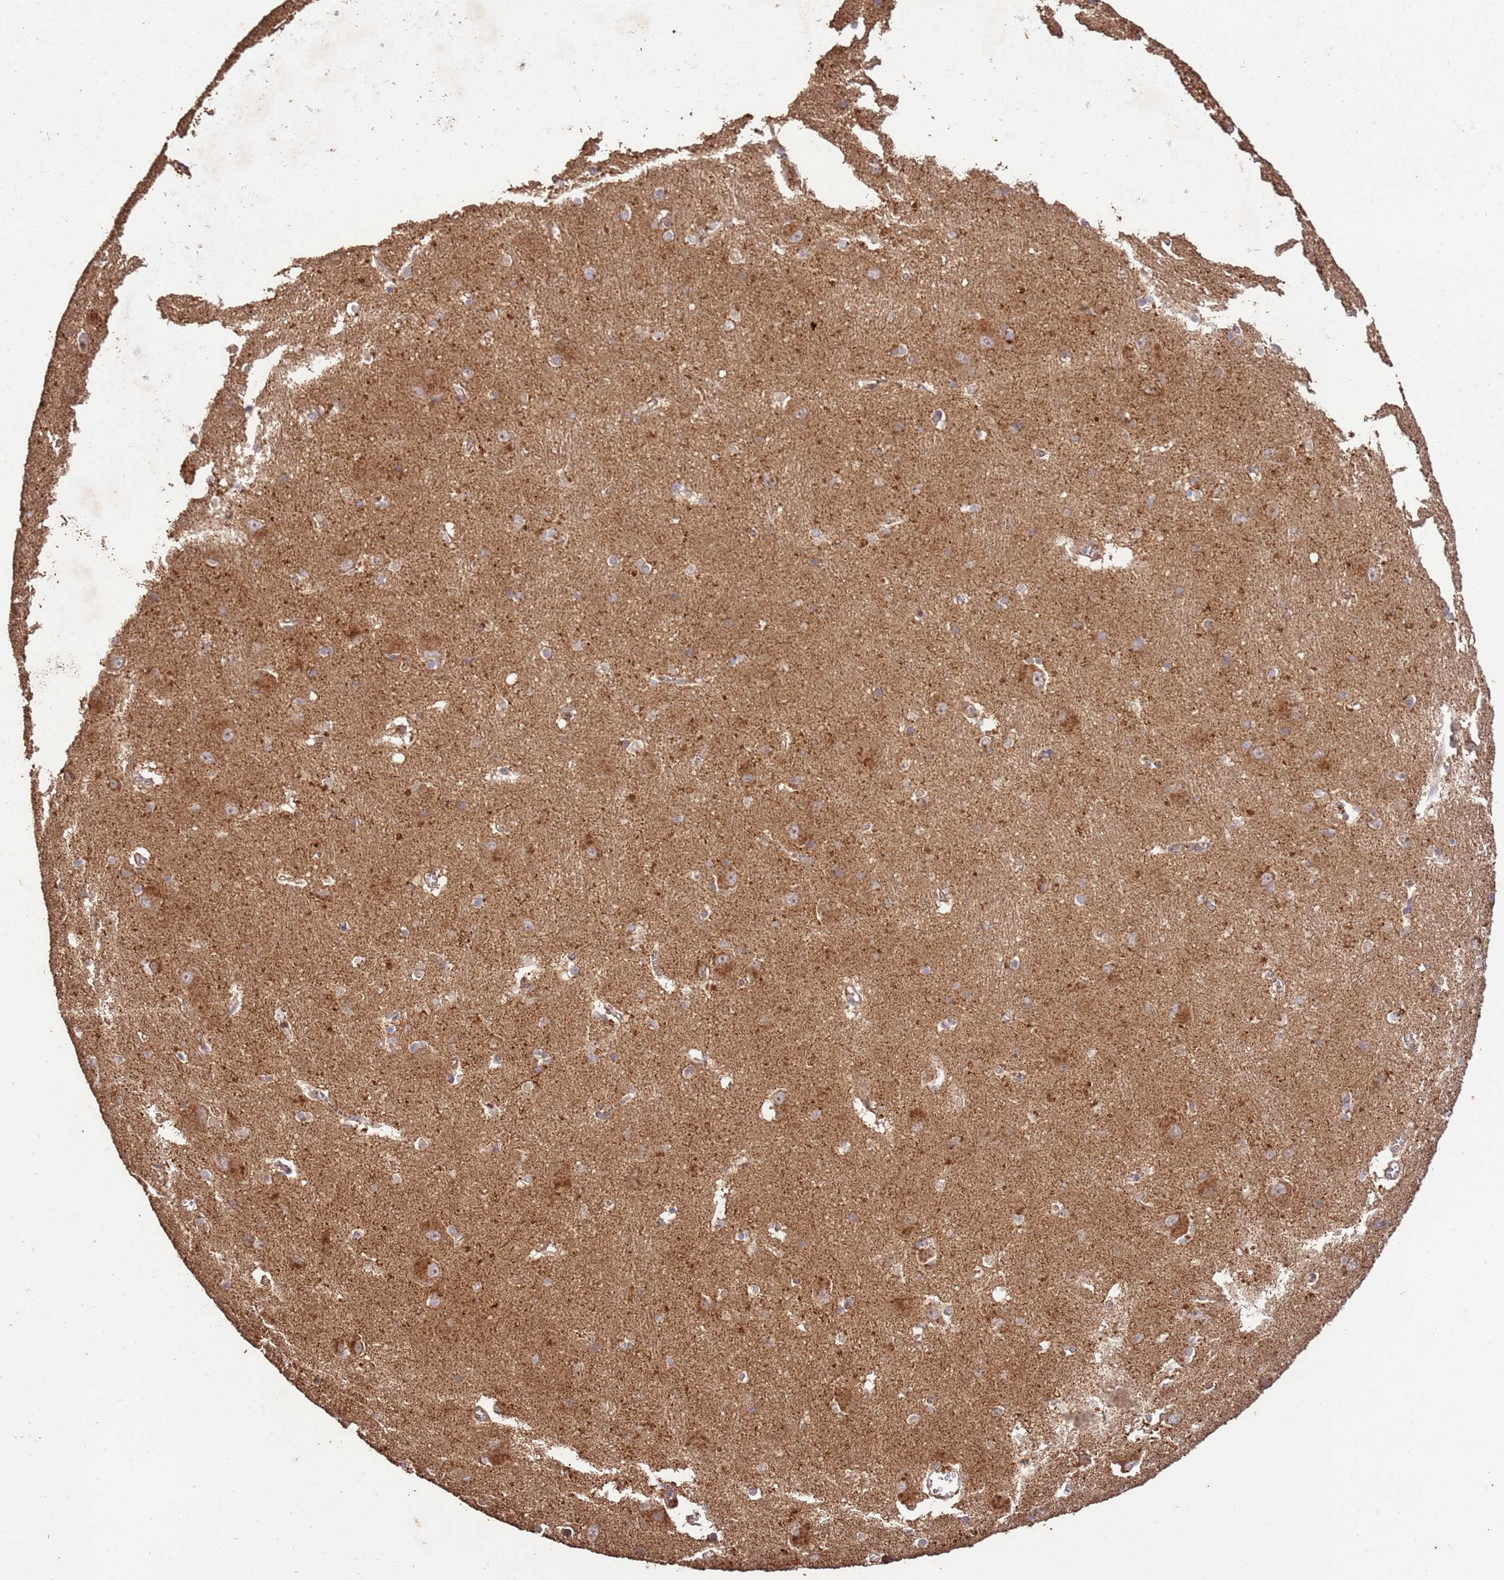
{"staining": {"intensity": "moderate", "quantity": "<25%", "location": "cytoplasmic/membranous"}, "tissue": "caudate", "cell_type": "Glial cells", "image_type": "normal", "snomed": [{"axis": "morphology", "description": "Normal tissue, NOS"}, {"axis": "topography", "description": "Lateral ventricle wall"}], "caption": "Immunohistochemical staining of benign human caudate demonstrates moderate cytoplasmic/membranous protein expression in about <25% of glial cells.", "gene": "LRRC28", "patient": {"sex": "male", "age": 37}}